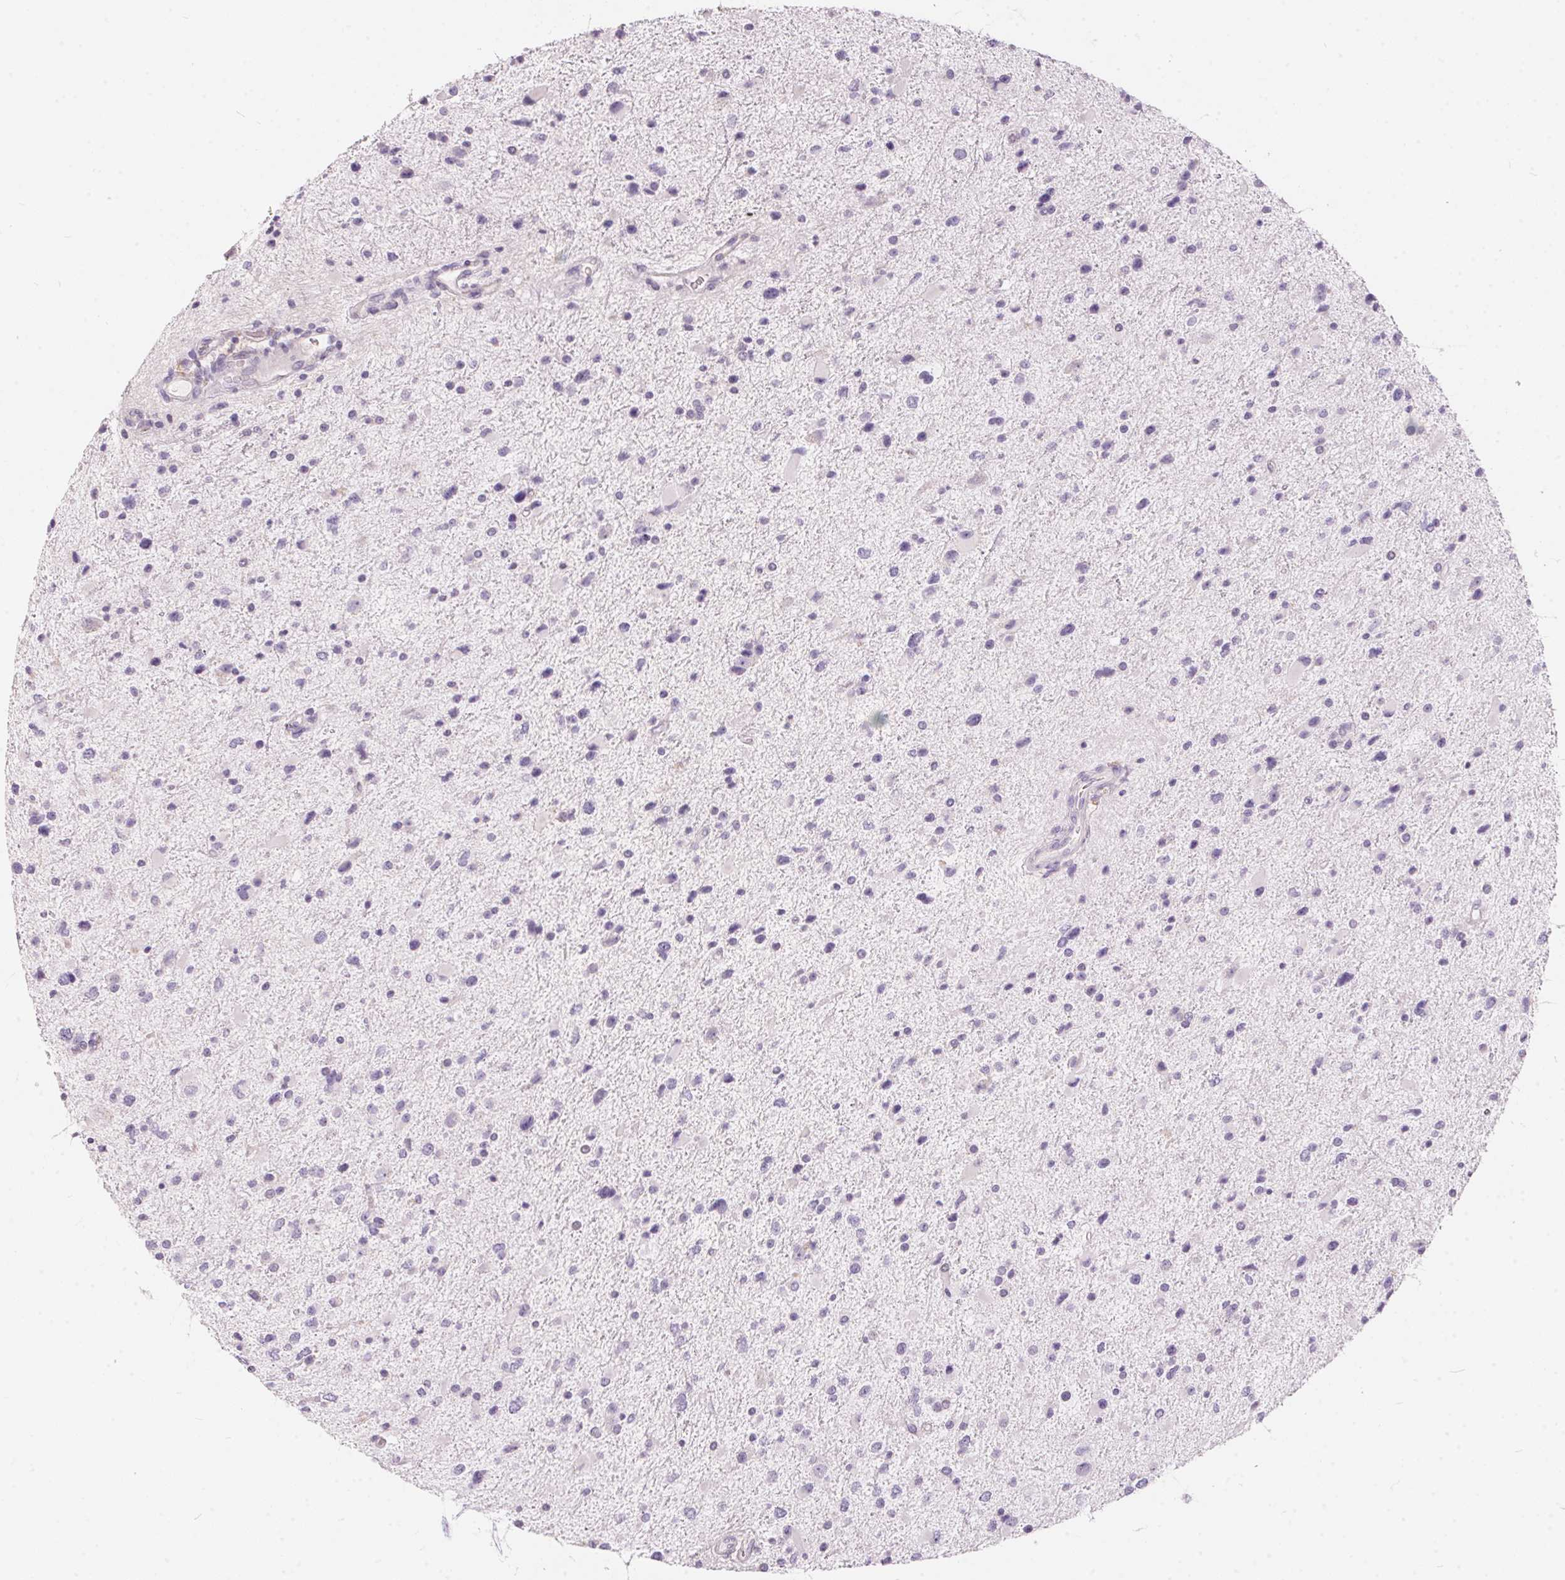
{"staining": {"intensity": "negative", "quantity": "none", "location": "none"}, "tissue": "glioma", "cell_type": "Tumor cells", "image_type": "cancer", "snomed": [{"axis": "morphology", "description": "Glioma, malignant, Low grade"}, {"axis": "topography", "description": "Brain"}], "caption": "Immunohistochemistry (IHC) of human malignant glioma (low-grade) demonstrates no positivity in tumor cells. The staining is performed using DAB brown chromogen with nuclei counter-stained in using hematoxylin.", "gene": "SERPINB1", "patient": {"sex": "female", "age": 32}}